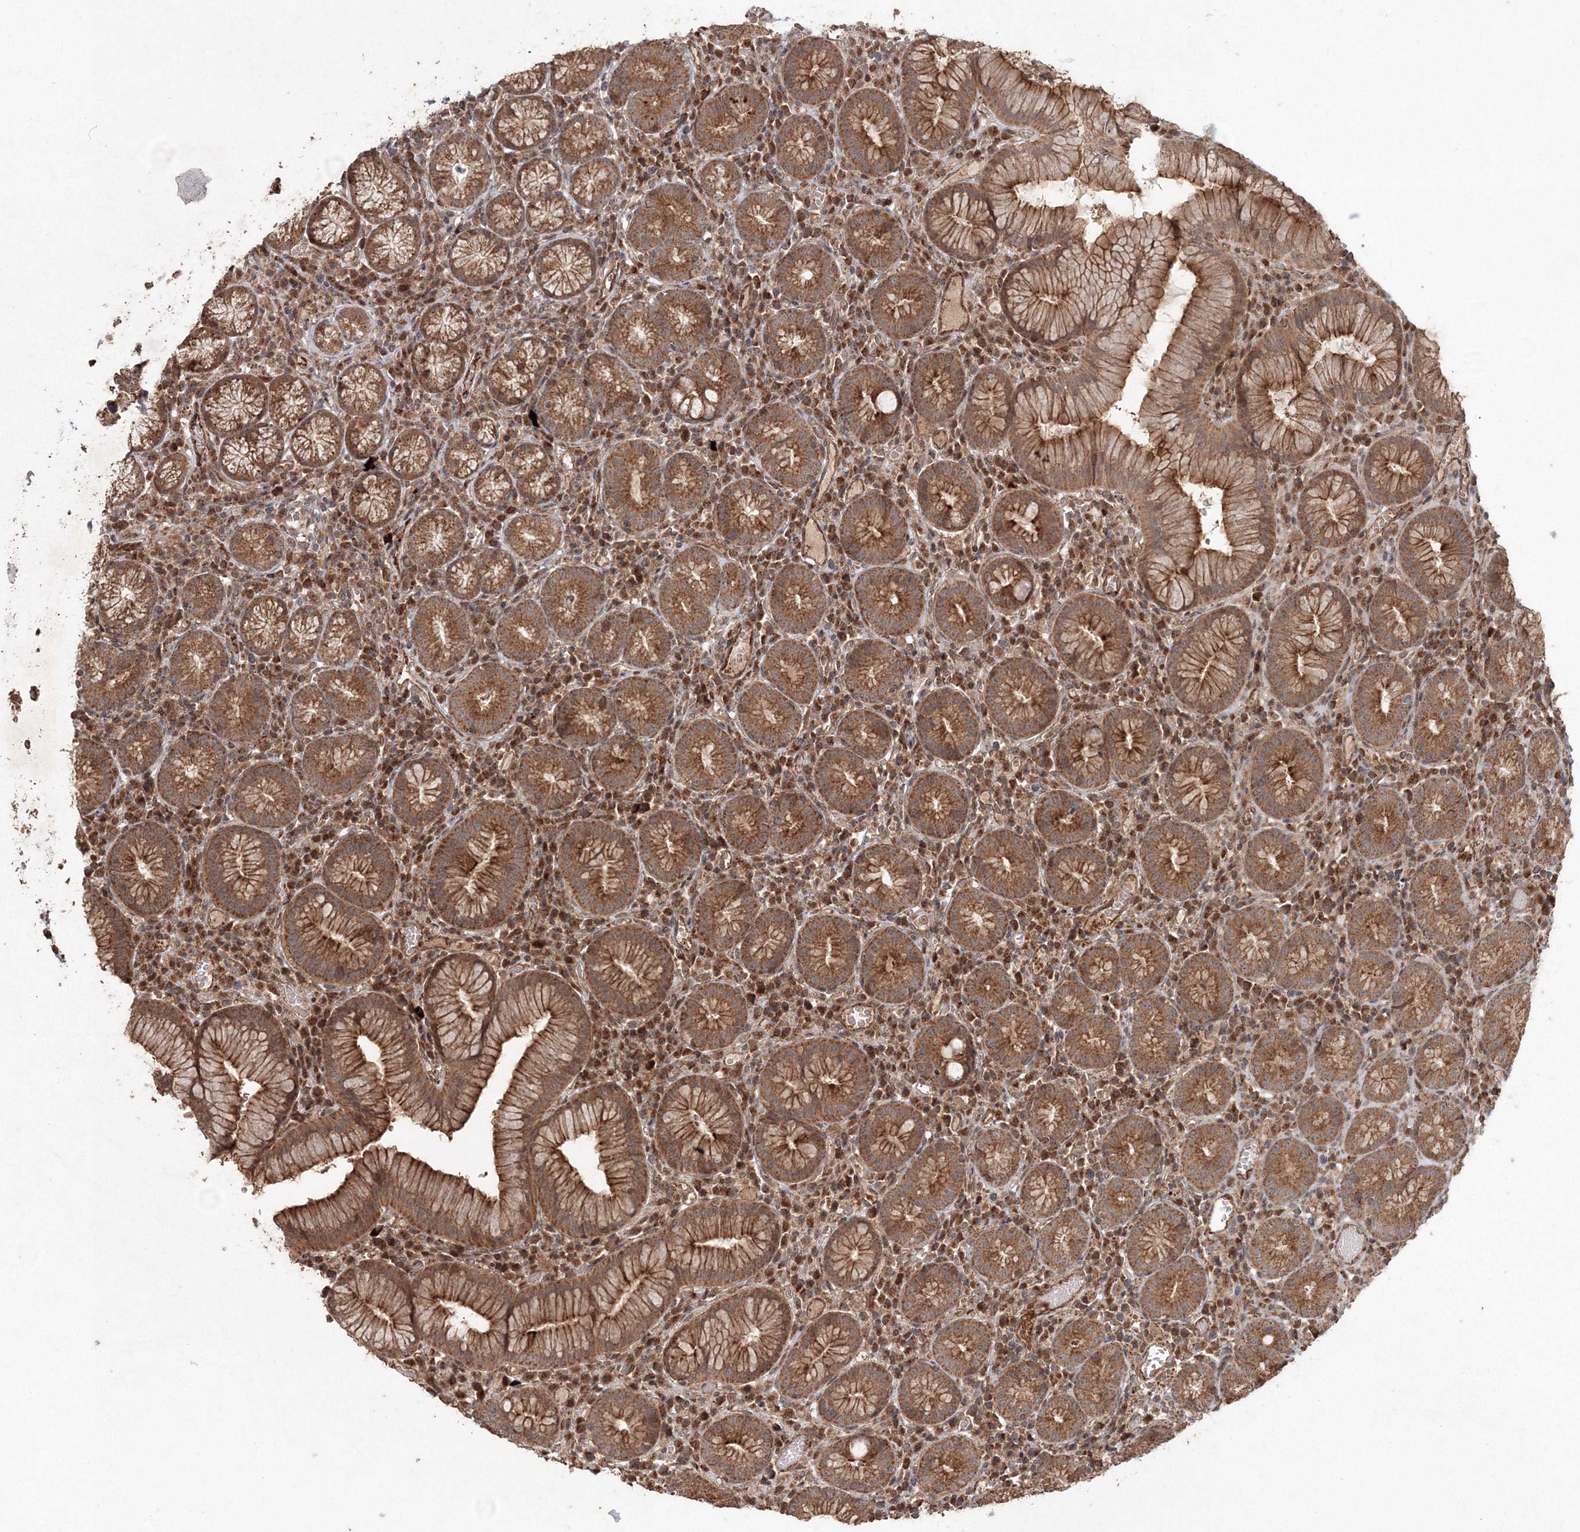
{"staining": {"intensity": "strong", "quantity": ">75%", "location": "cytoplasmic/membranous"}, "tissue": "stomach", "cell_type": "Glandular cells", "image_type": "normal", "snomed": [{"axis": "morphology", "description": "Normal tissue, NOS"}, {"axis": "topography", "description": "Stomach"}], "caption": "Protein expression by immunohistochemistry (IHC) displays strong cytoplasmic/membranous expression in approximately >75% of glandular cells in normal stomach. Ihc stains the protein of interest in brown and the nuclei are stained blue.", "gene": "ANAPC16", "patient": {"sex": "male", "age": 55}}